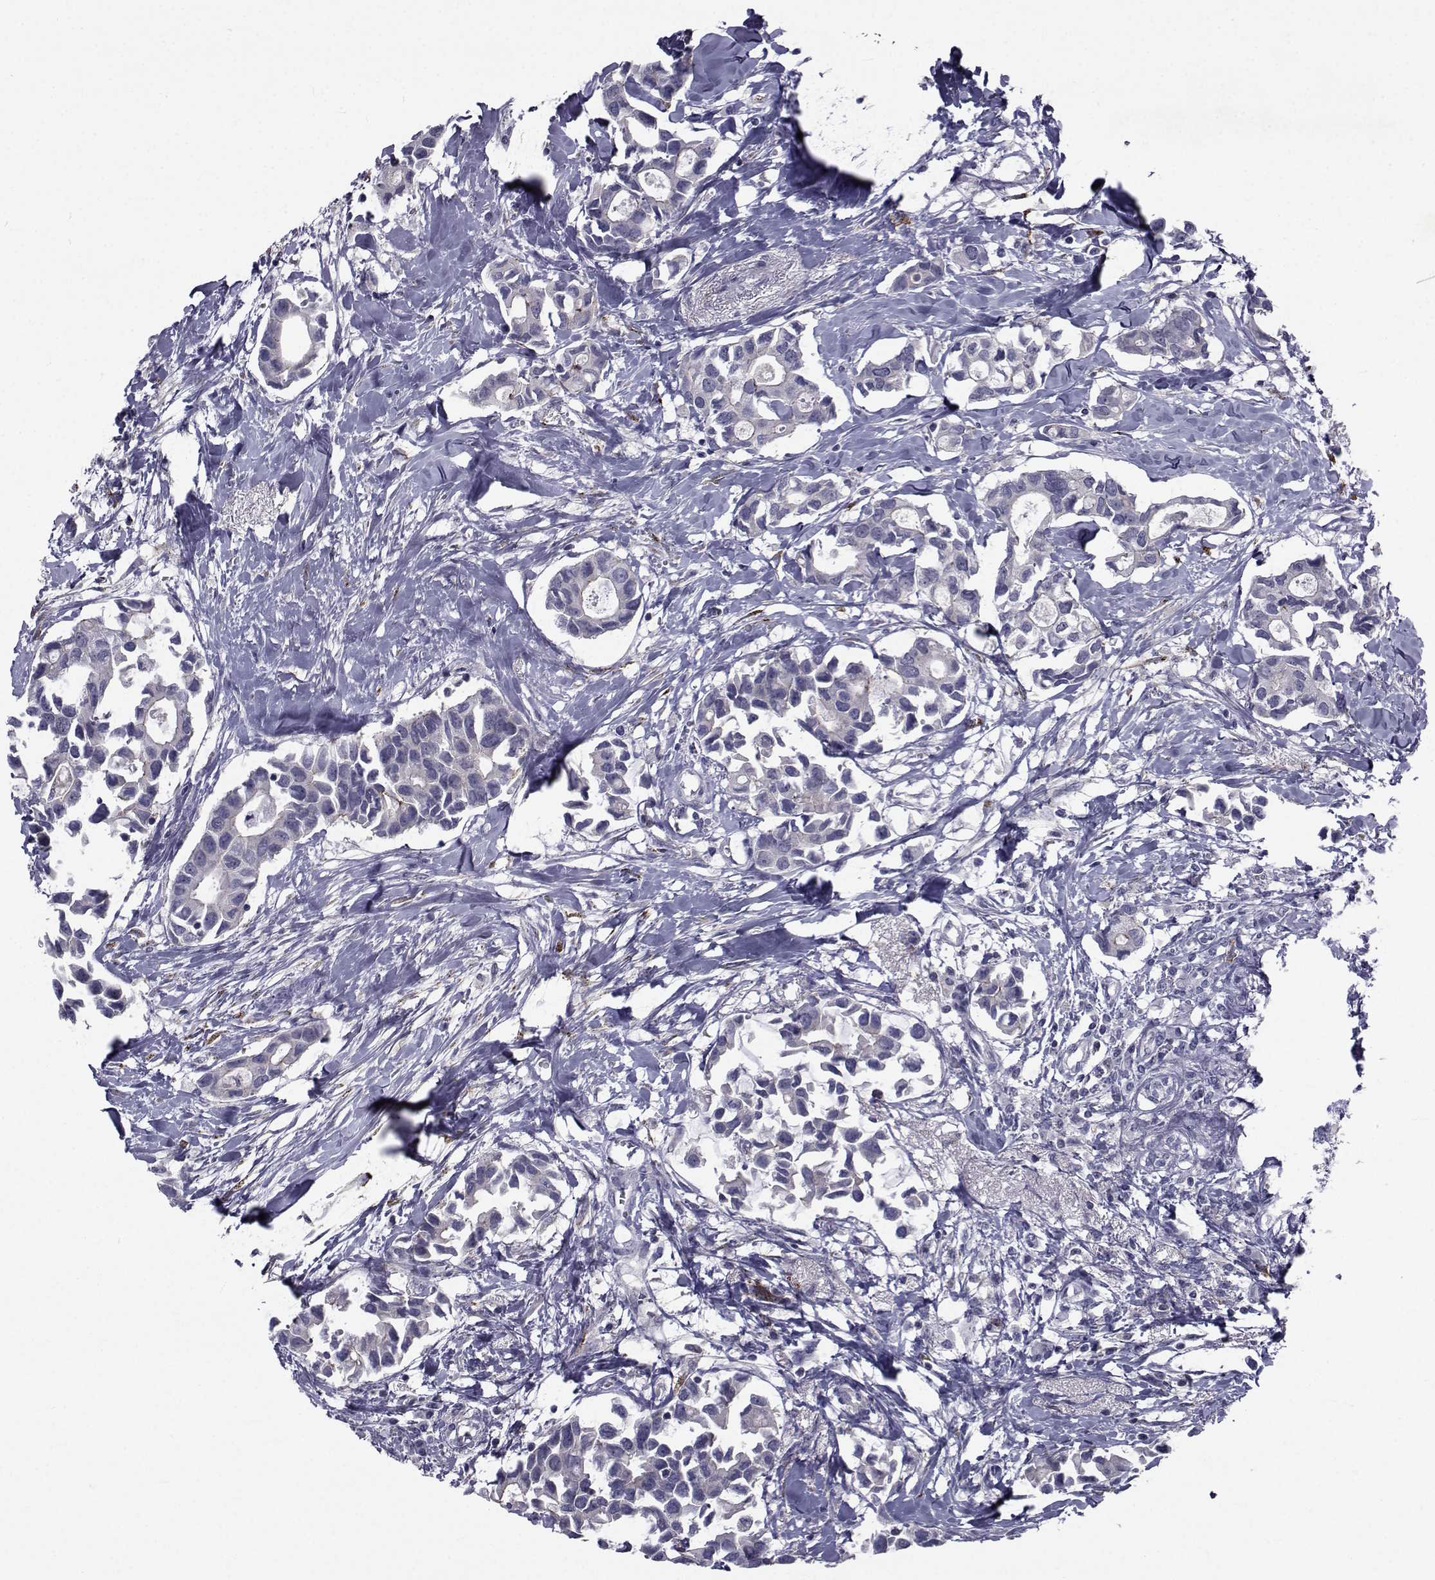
{"staining": {"intensity": "negative", "quantity": "none", "location": "none"}, "tissue": "breast cancer", "cell_type": "Tumor cells", "image_type": "cancer", "snomed": [{"axis": "morphology", "description": "Duct carcinoma"}, {"axis": "topography", "description": "Breast"}], "caption": "Immunohistochemistry (IHC) of human breast cancer (invasive ductal carcinoma) displays no positivity in tumor cells.", "gene": "SLC30A10", "patient": {"sex": "female", "age": 83}}